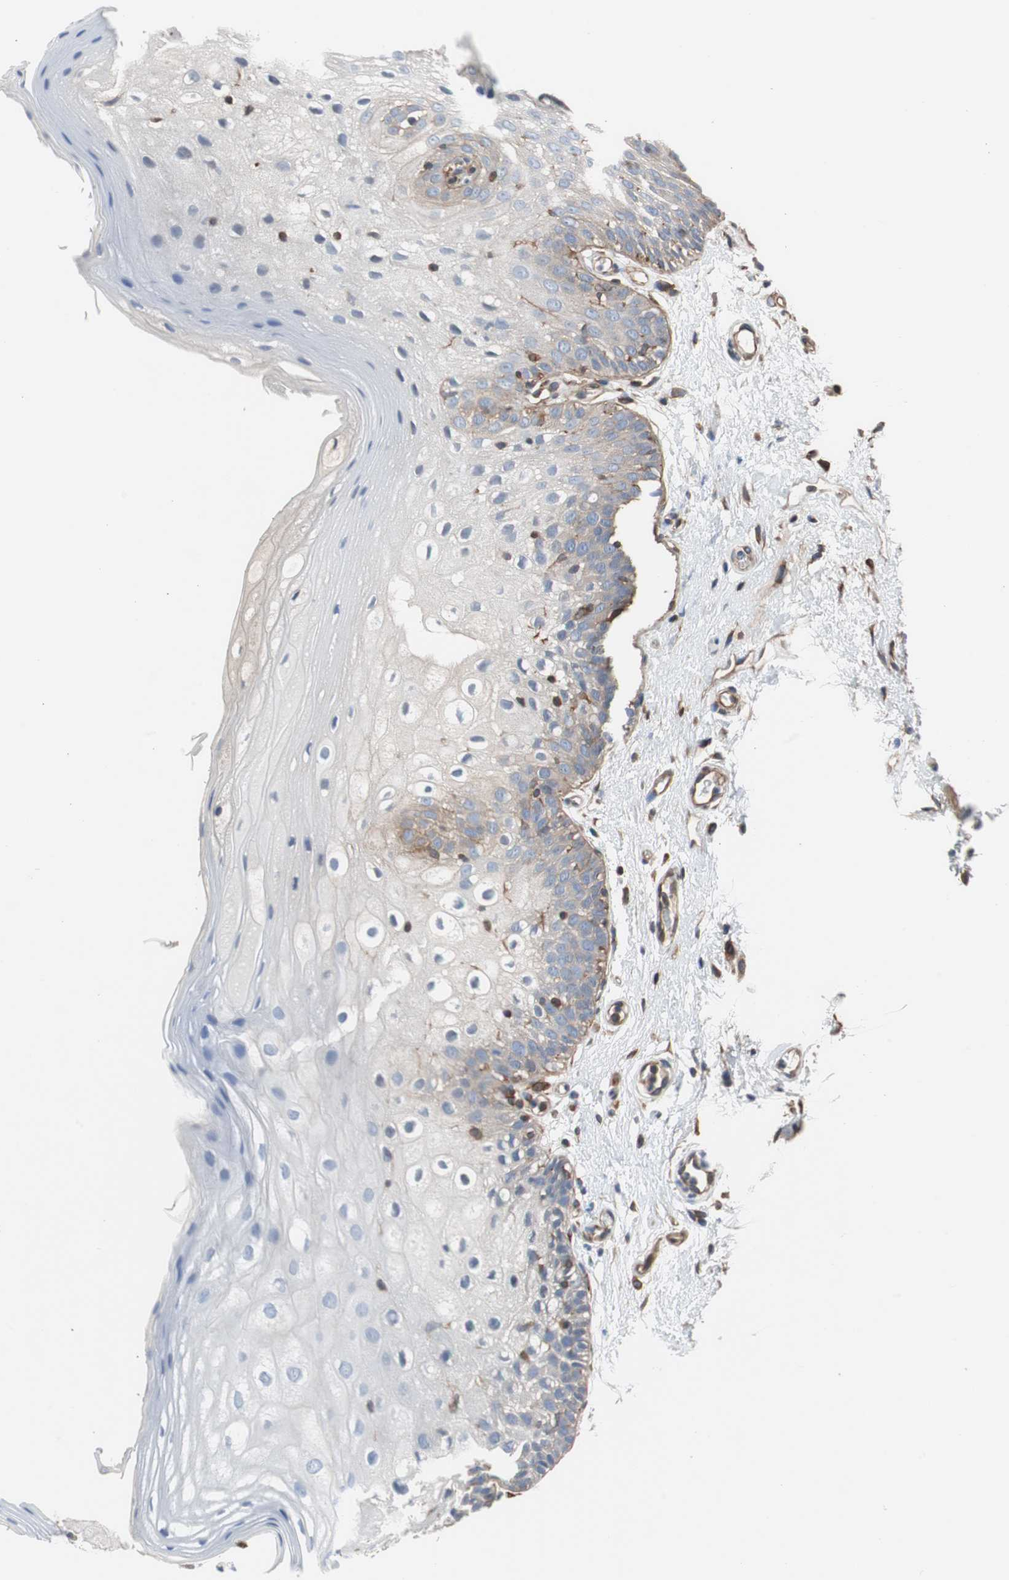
{"staining": {"intensity": "weak", "quantity": "<25%", "location": "cytoplasmic/membranous"}, "tissue": "oral mucosa", "cell_type": "Squamous epithelial cells", "image_type": "normal", "snomed": [{"axis": "morphology", "description": "Normal tissue, NOS"}, {"axis": "morphology", "description": "Squamous cell carcinoma, NOS"}, {"axis": "topography", "description": "Skeletal muscle"}, {"axis": "topography", "description": "Oral tissue"}], "caption": "Squamous epithelial cells show no significant staining in unremarkable oral mucosa. The staining was performed using DAB (3,3'-diaminobenzidine) to visualize the protein expression in brown, while the nuclei were stained in blue with hematoxylin (Magnification: 20x).", "gene": "KIF3B", "patient": {"sex": "male", "age": 71}}